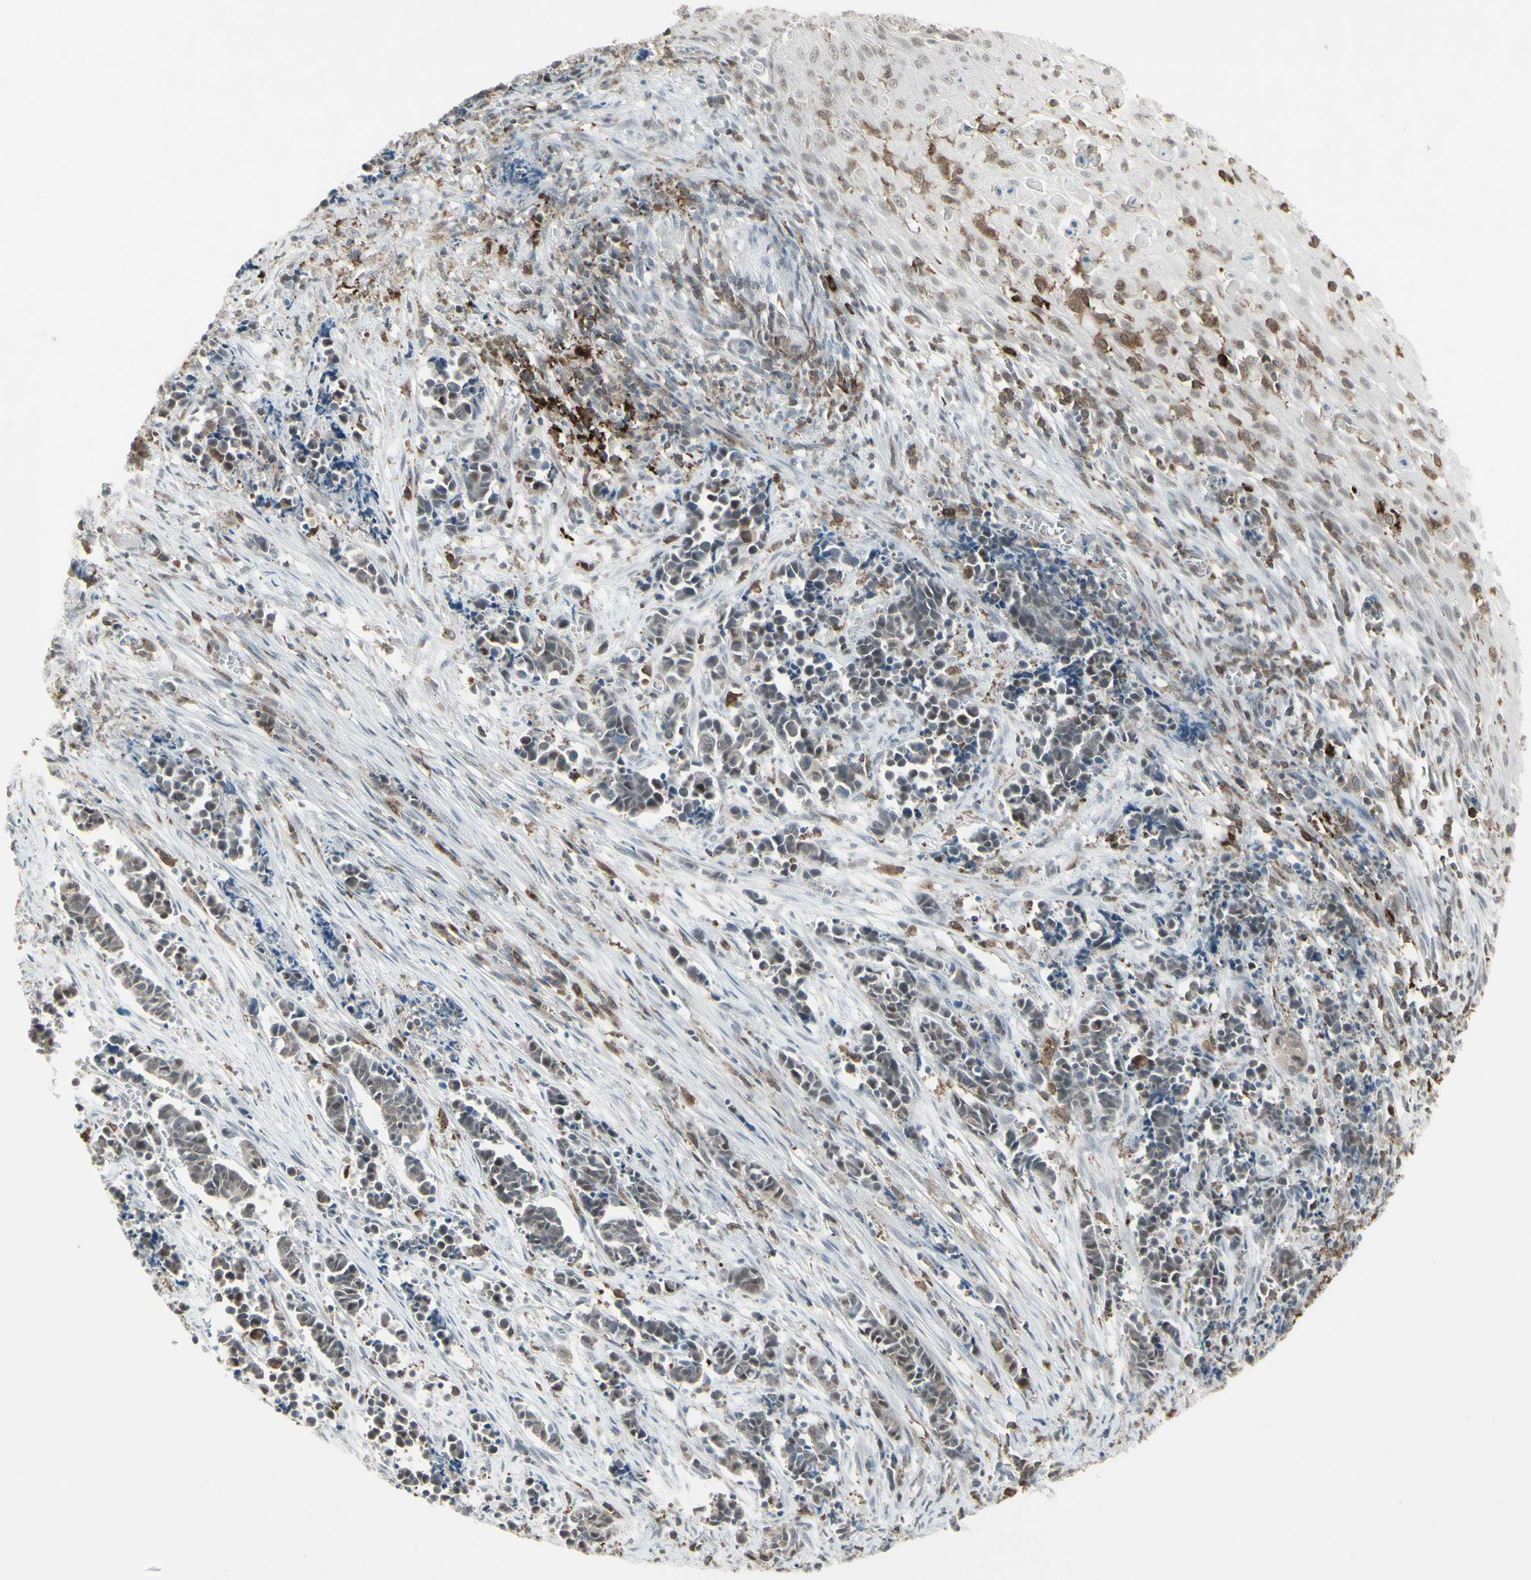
{"staining": {"intensity": "negative", "quantity": "none", "location": "none"}, "tissue": "cervical cancer", "cell_type": "Tumor cells", "image_type": "cancer", "snomed": [{"axis": "morphology", "description": "Normal tissue, NOS"}, {"axis": "morphology", "description": "Squamous cell carcinoma, NOS"}, {"axis": "topography", "description": "Cervix"}], "caption": "Immunohistochemistry of human cervical squamous cell carcinoma shows no positivity in tumor cells.", "gene": "SAMSN1", "patient": {"sex": "female", "age": 35}}